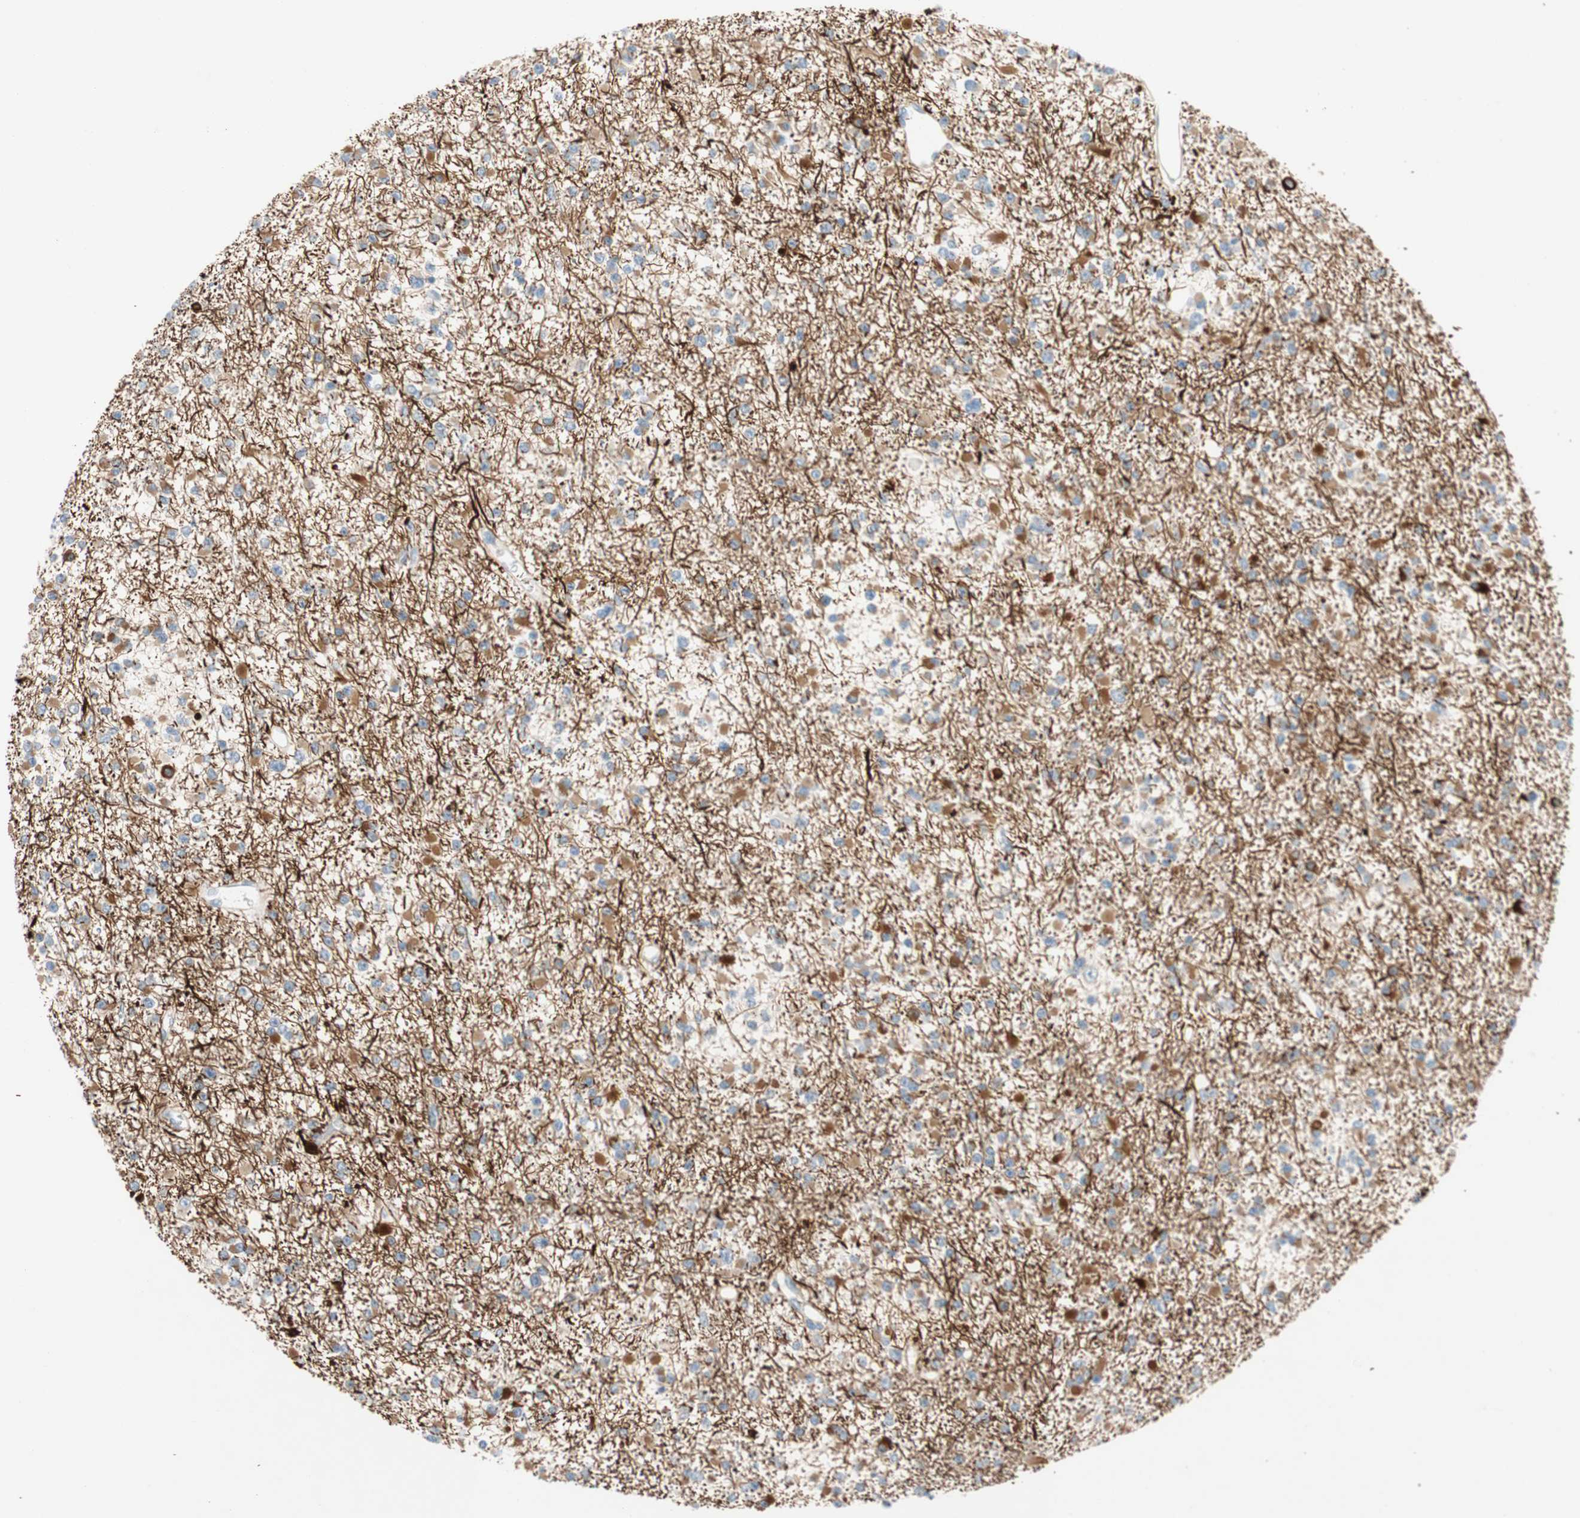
{"staining": {"intensity": "weak", "quantity": "25%-75%", "location": "cytoplasmic/membranous"}, "tissue": "glioma", "cell_type": "Tumor cells", "image_type": "cancer", "snomed": [{"axis": "morphology", "description": "Glioma, malignant, Low grade"}, {"axis": "topography", "description": "Brain"}], "caption": "This is an image of immunohistochemistry staining of malignant glioma (low-grade), which shows weak expression in the cytoplasmic/membranous of tumor cells.", "gene": "RELB", "patient": {"sex": "female", "age": 22}}